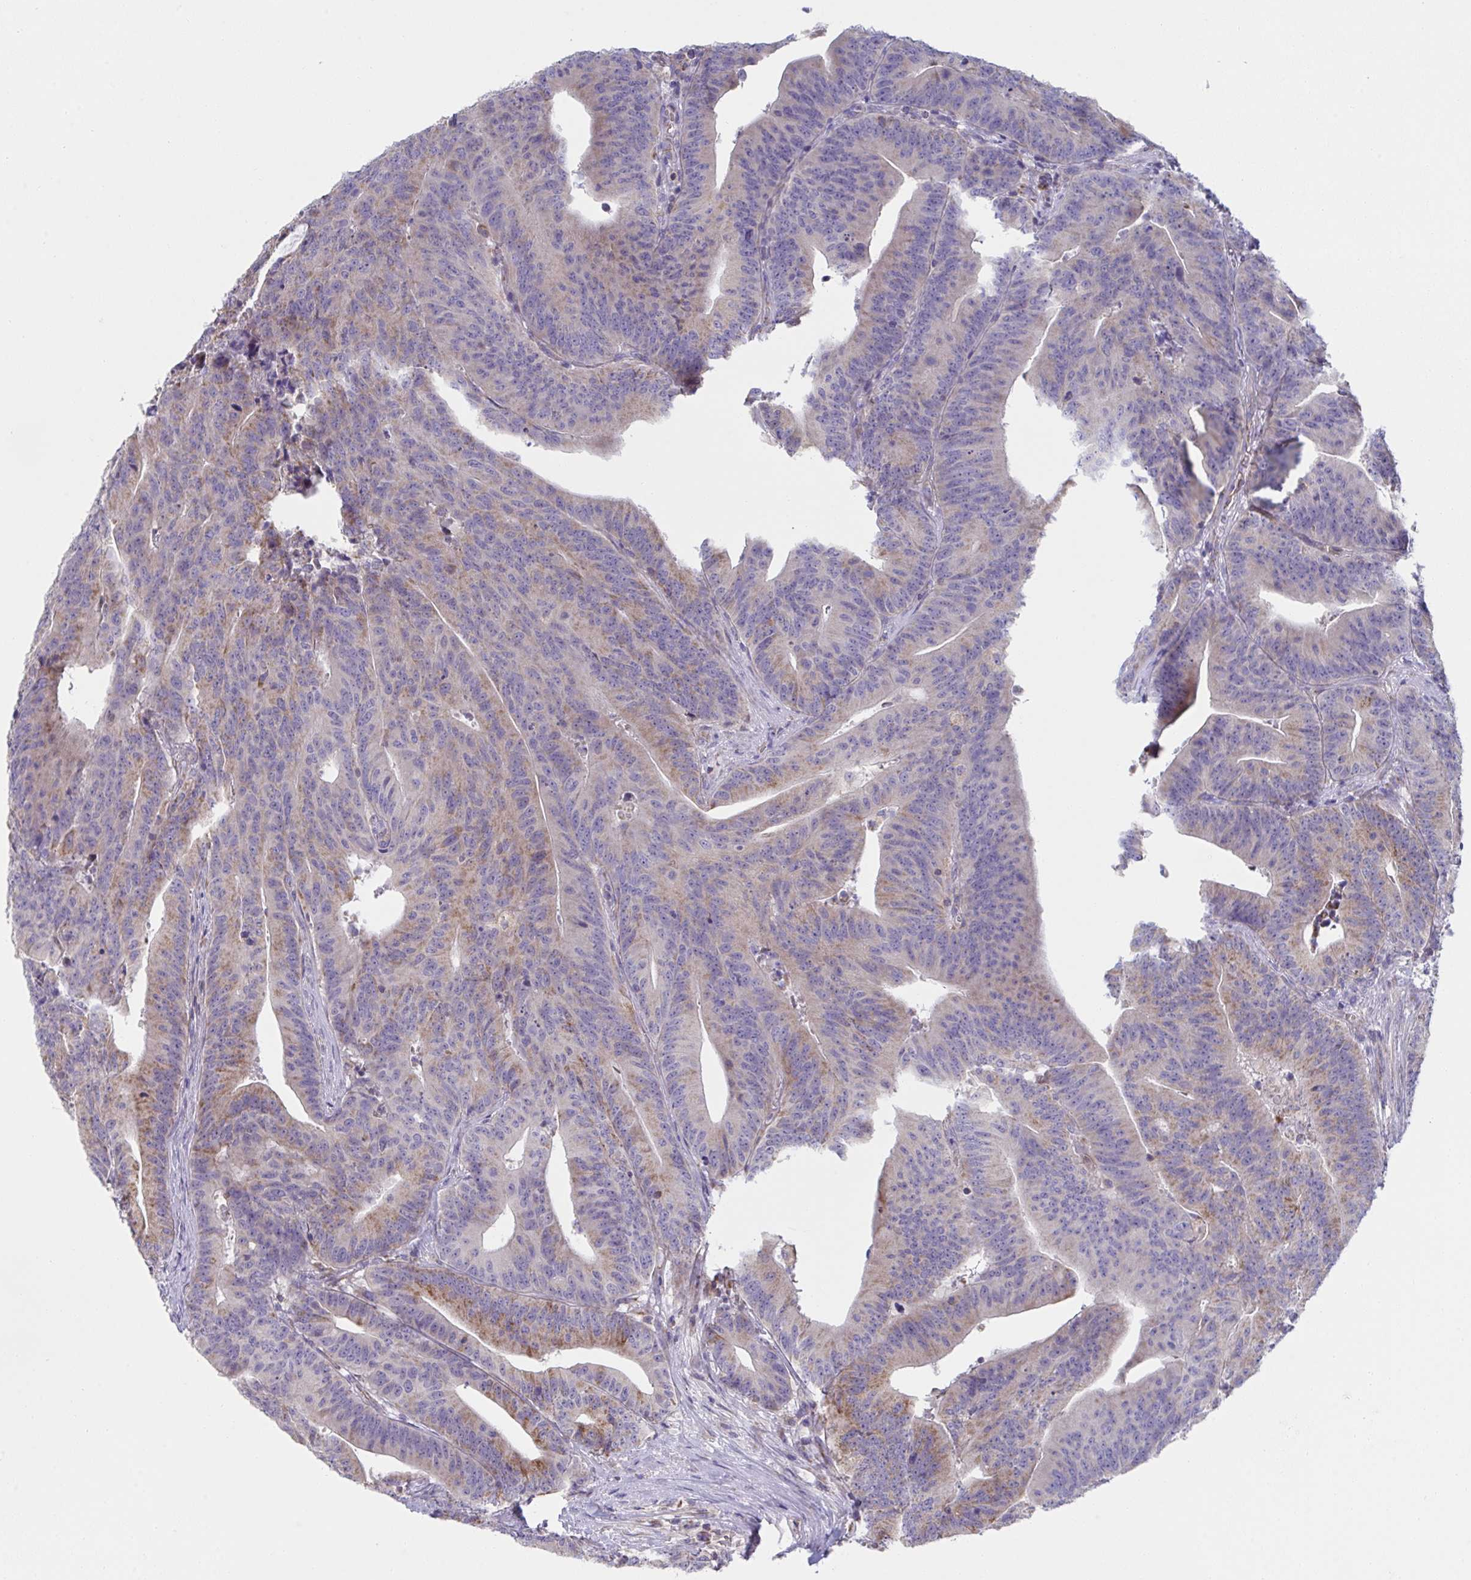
{"staining": {"intensity": "moderate", "quantity": ">75%", "location": "cytoplasmic/membranous"}, "tissue": "colorectal cancer", "cell_type": "Tumor cells", "image_type": "cancer", "snomed": [{"axis": "morphology", "description": "Adenocarcinoma, NOS"}, {"axis": "topography", "description": "Colon"}], "caption": "IHC photomicrograph of neoplastic tissue: adenocarcinoma (colorectal) stained using immunohistochemistry reveals medium levels of moderate protein expression localized specifically in the cytoplasmic/membranous of tumor cells, appearing as a cytoplasmic/membranous brown color.", "gene": "NDUFA7", "patient": {"sex": "female", "age": 78}}